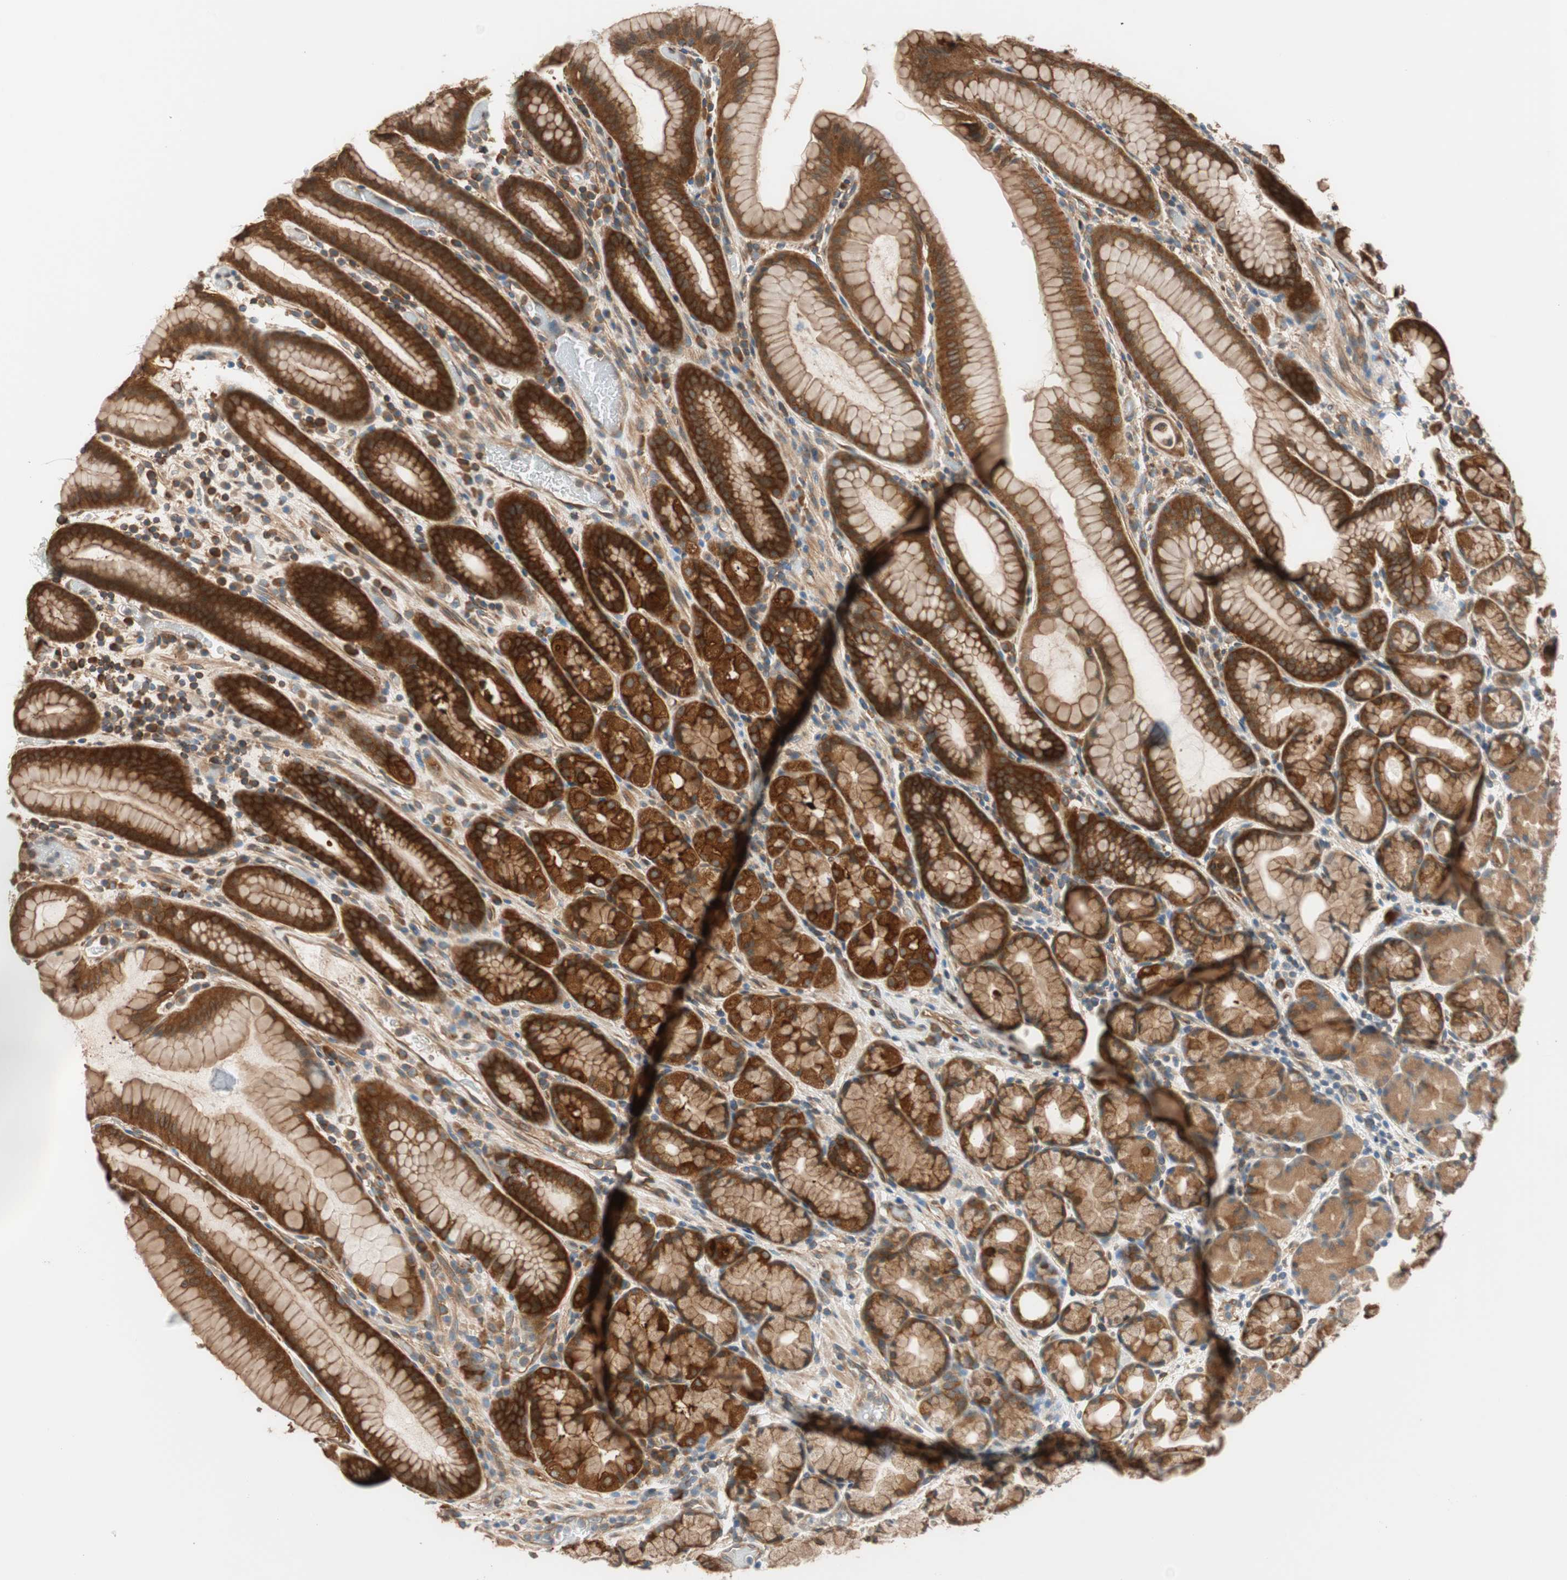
{"staining": {"intensity": "strong", "quantity": ">75%", "location": "cytoplasmic/membranous"}, "tissue": "stomach", "cell_type": "Glandular cells", "image_type": "normal", "snomed": [{"axis": "morphology", "description": "Normal tissue, NOS"}, {"axis": "topography", "description": "Stomach, upper"}], "caption": "IHC micrograph of unremarkable human stomach stained for a protein (brown), which displays high levels of strong cytoplasmic/membranous staining in about >75% of glandular cells.", "gene": "WASL", "patient": {"sex": "male", "age": 68}}